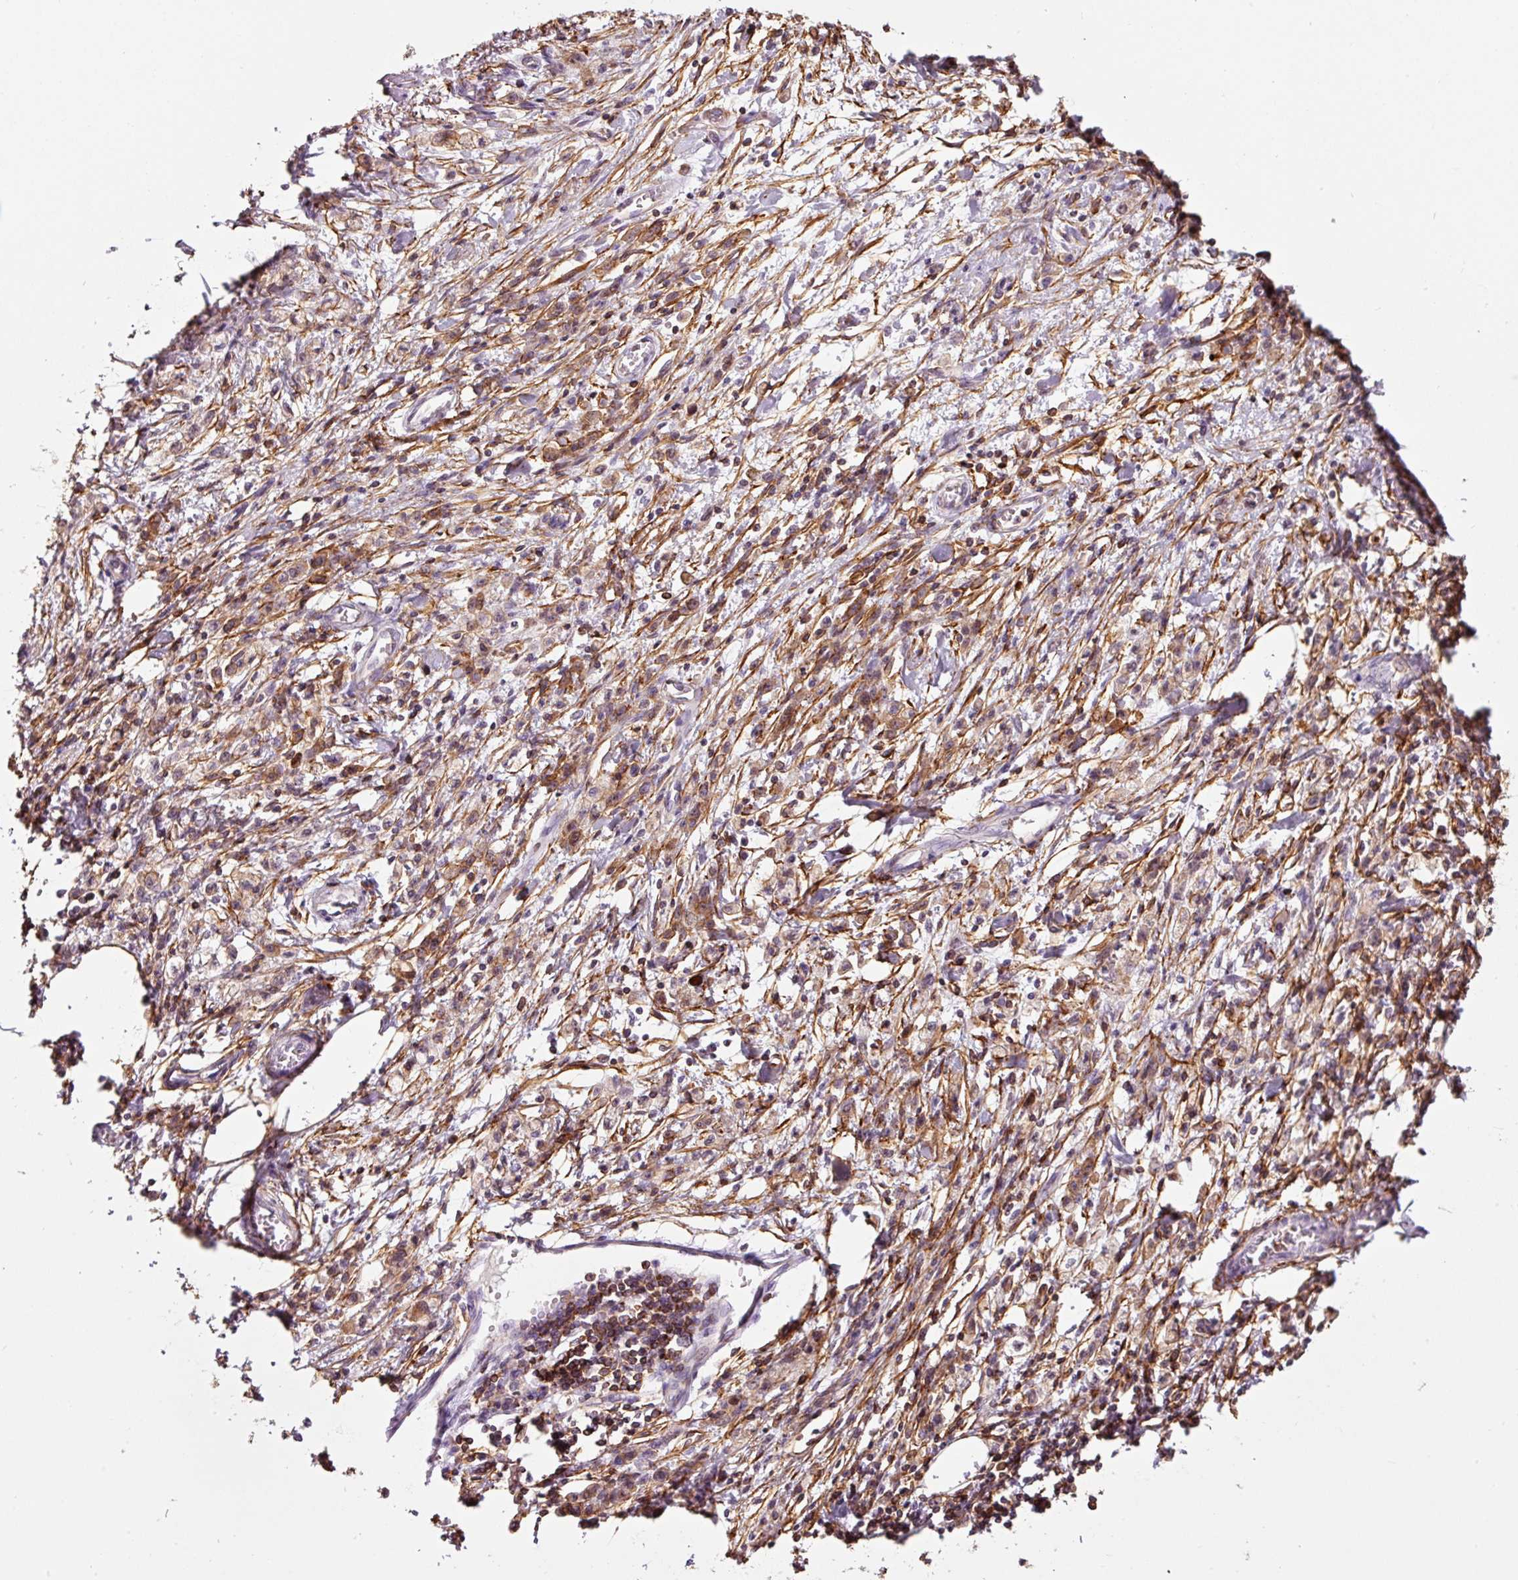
{"staining": {"intensity": "moderate", "quantity": ">75%", "location": "cytoplasmic/membranous"}, "tissue": "stomach cancer", "cell_type": "Tumor cells", "image_type": "cancer", "snomed": [{"axis": "morphology", "description": "Adenocarcinoma, NOS"}, {"axis": "topography", "description": "Stomach"}], "caption": "Stomach adenocarcinoma stained with a brown dye reveals moderate cytoplasmic/membranous positive positivity in about >75% of tumor cells.", "gene": "ADD3", "patient": {"sex": "male", "age": 77}}